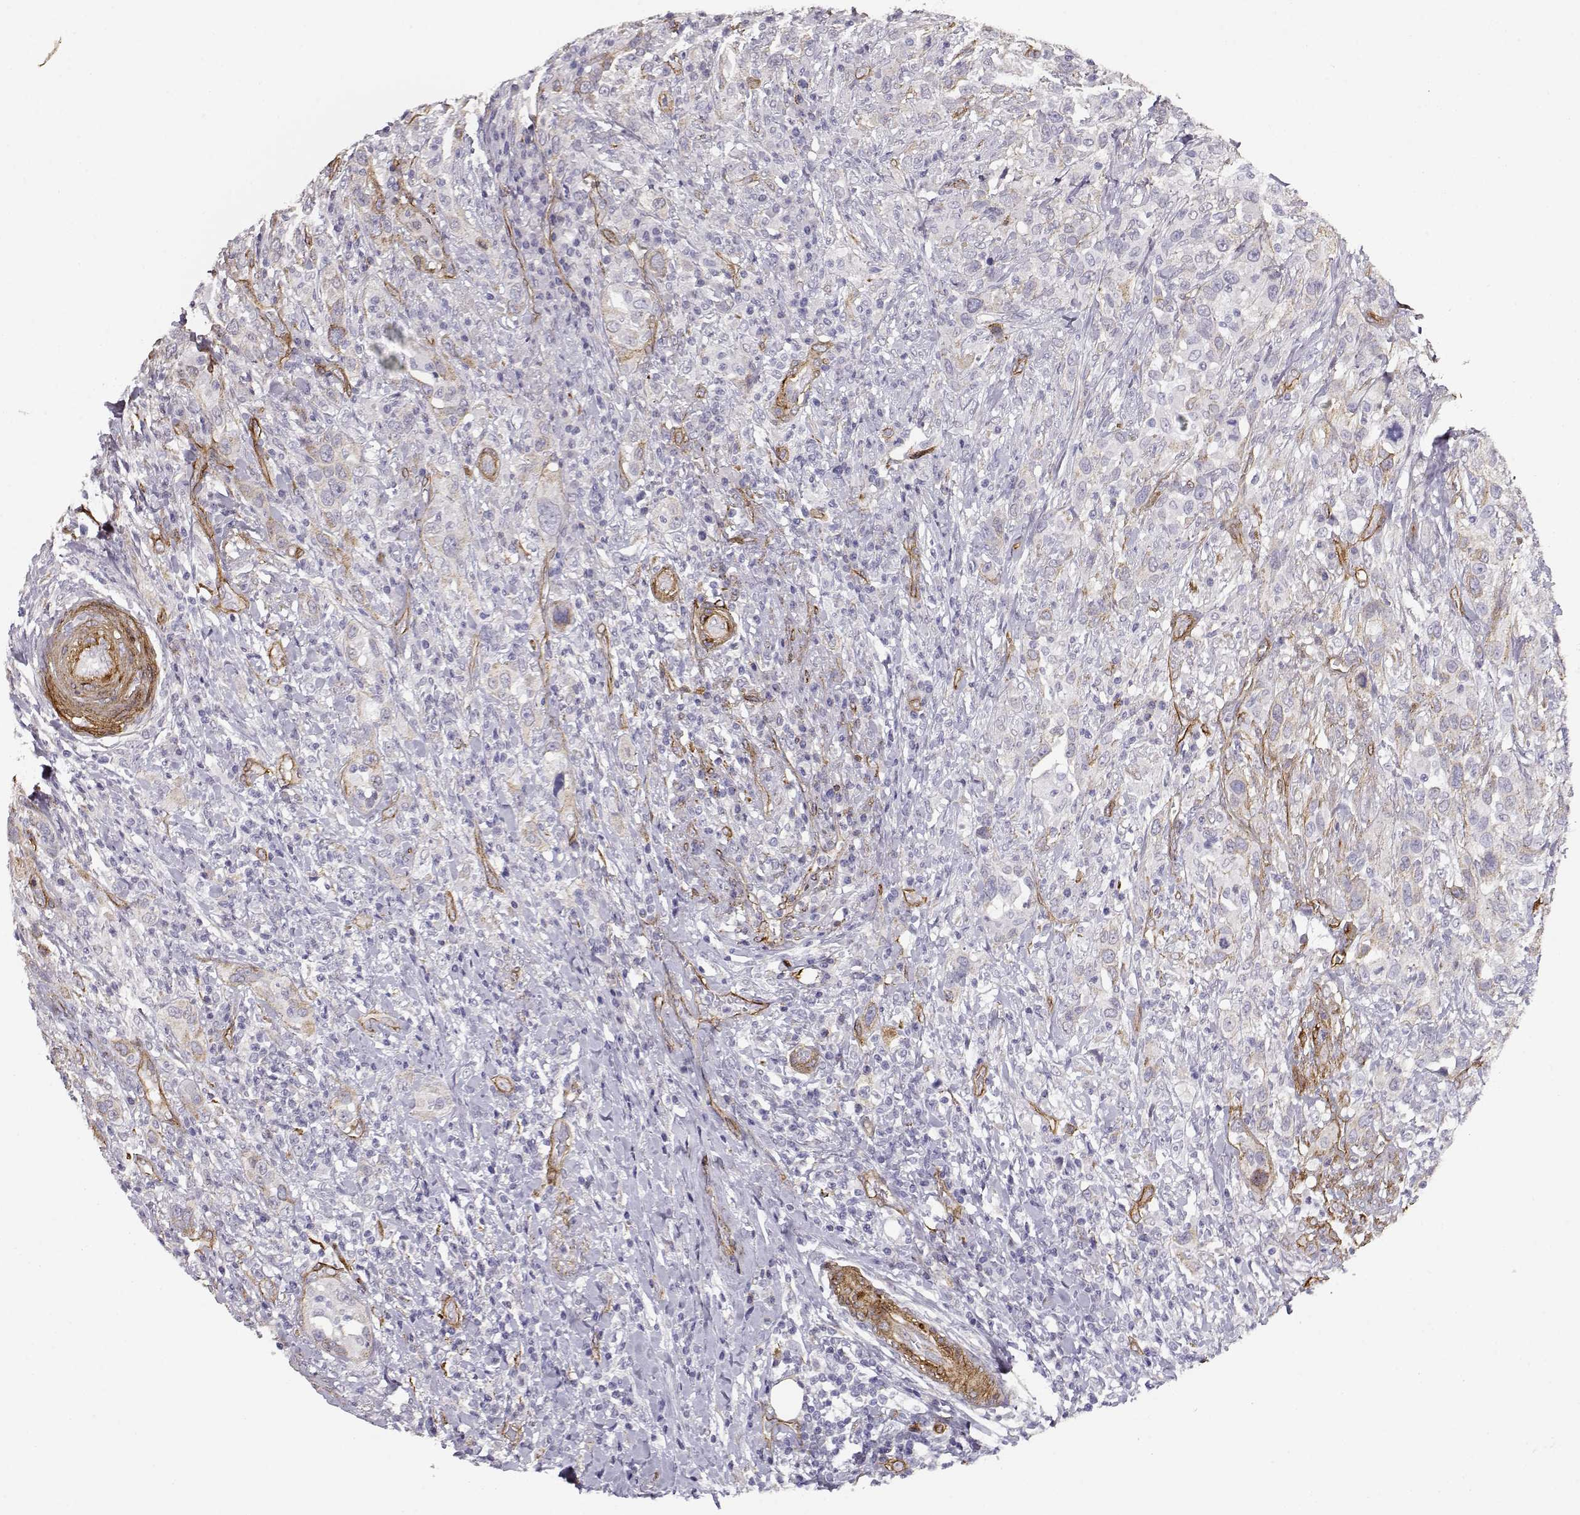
{"staining": {"intensity": "negative", "quantity": "none", "location": "none"}, "tissue": "urothelial cancer", "cell_type": "Tumor cells", "image_type": "cancer", "snomed": [{"axis": "morphology", "description": "Urothelial carcinoma, NOS"}, {"axis": "morphology", "description": "Urothelial carcinoma, High grade"}, {"axis": "topography", "description": "Urinary bladder"}], "caption": "Transitional cell carcinoma was stained to show a protein in brown. There is no significant positivity in tumor cells.", "gene": "LAMC1", "patient": {"sex": "female", "age": 64}}